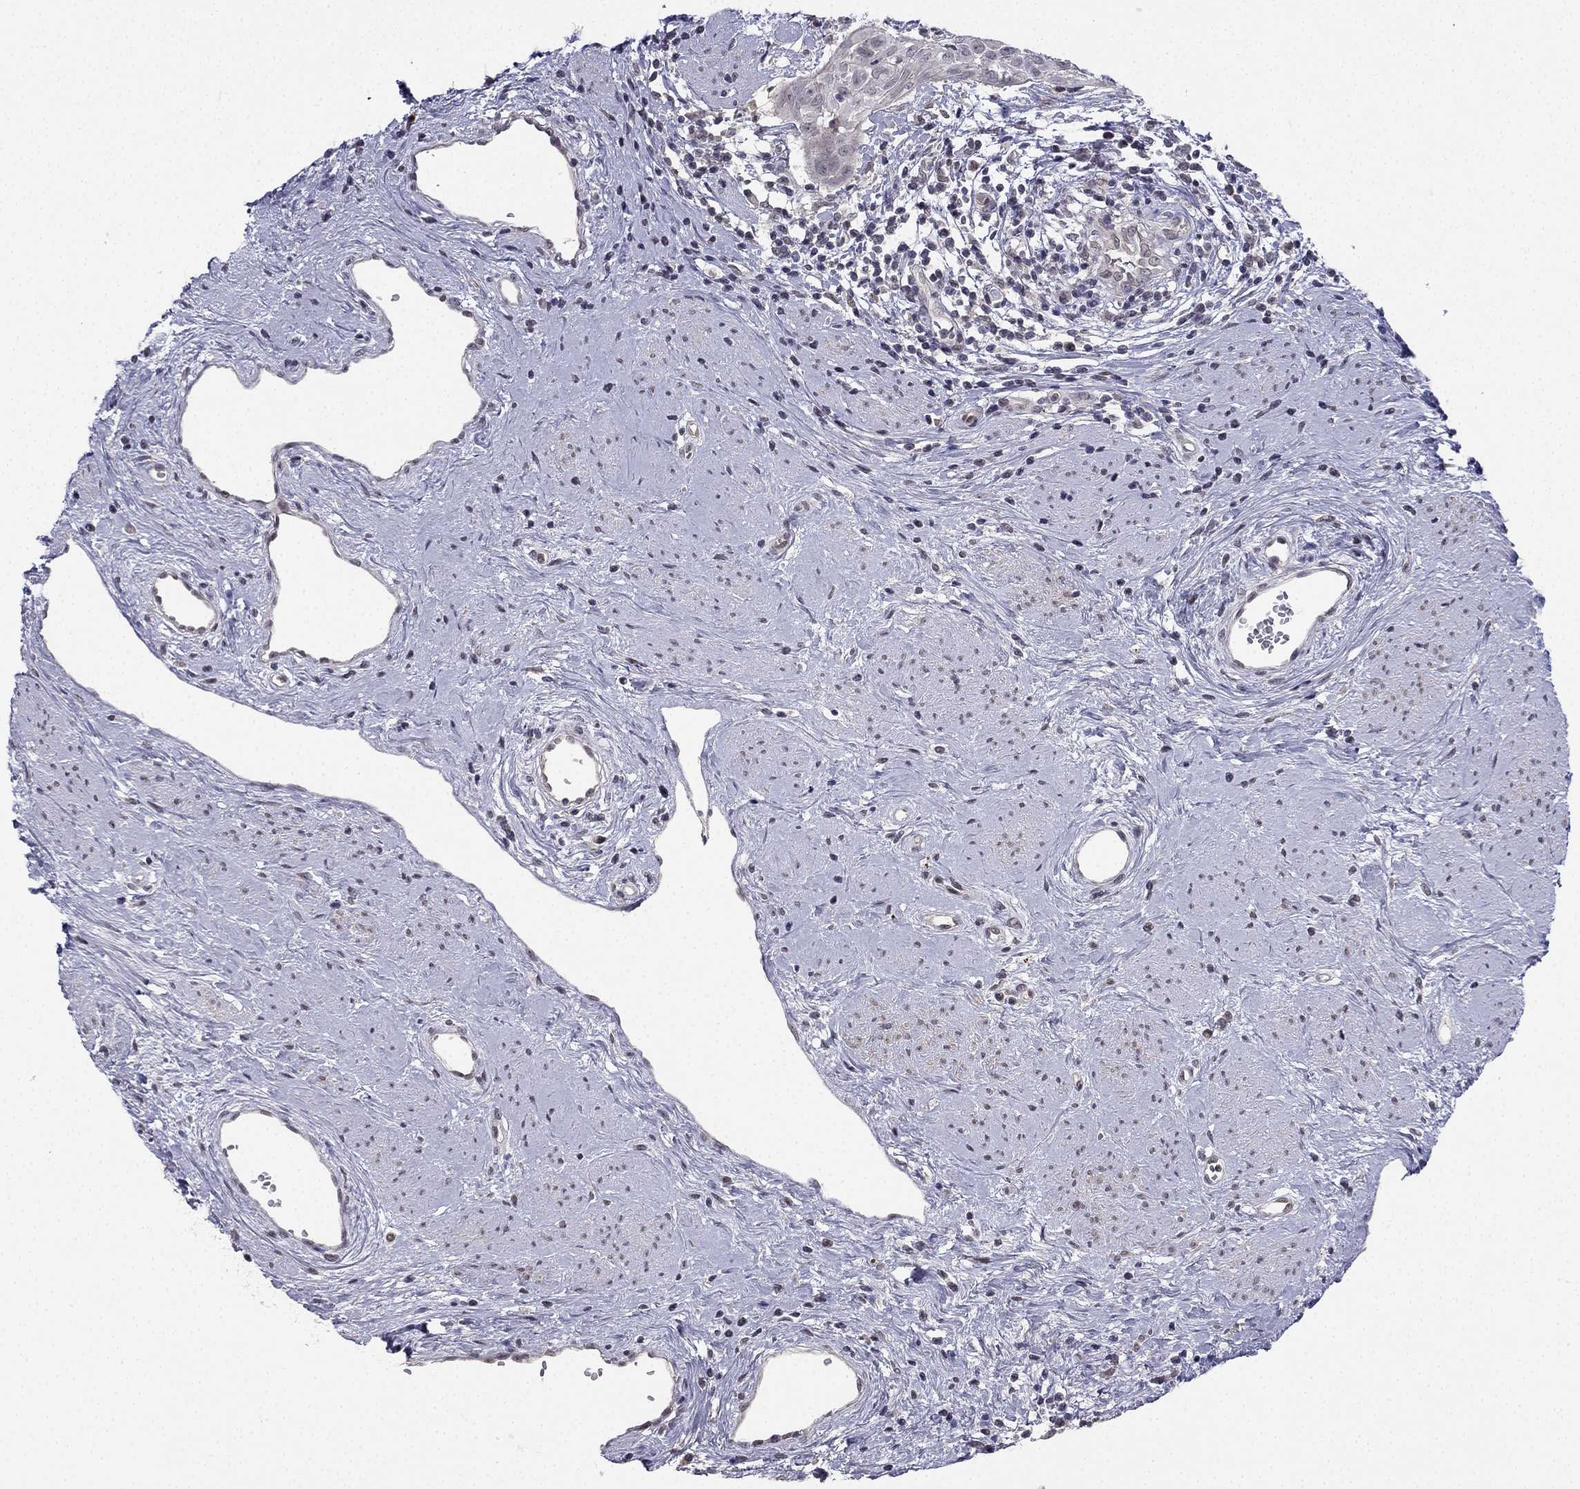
{"staining": {"intensity": "negative", "quantity": "none", "location": "none"}, "tissue": "cervical cancer", "cell_type": "Tumor cells", "image_type": "cancer", "snomed": [{"axis": "morphology", "description": "Squamous cell carcinoma, NOS"}, {"axis": "topography", "description": "Cervix"}], "caption": "Immunohistochemistry photomicrograph of human cervical cancer stained for a protein (brown), which demonstrates no staining in tumor cells.", "gene": "CHST8", "patient": {"sex": "female", "age": 39}}